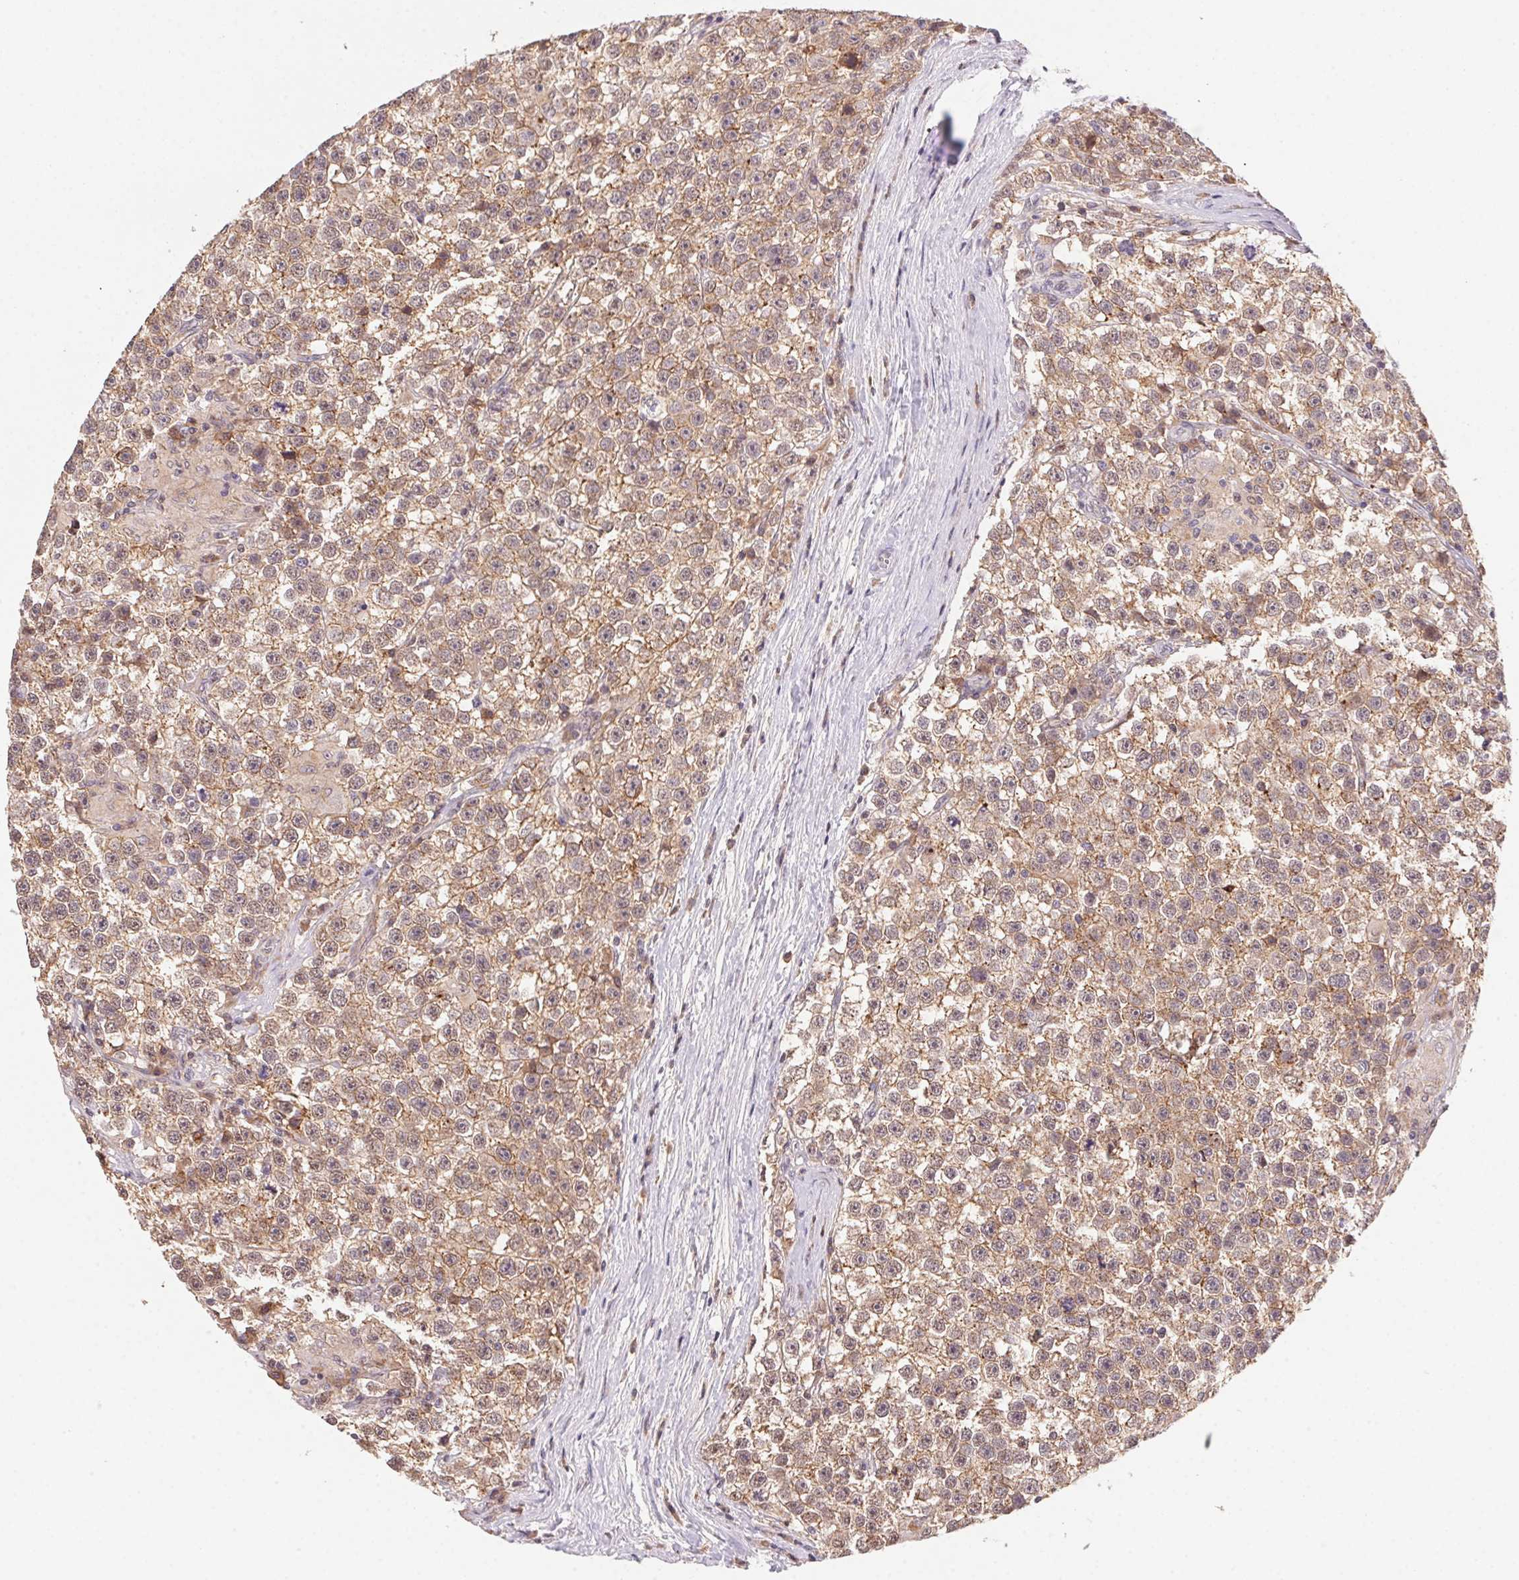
{"staining": {"intensity": "weak", "quantity": ">75%", "location": "cytoplasmic/membranous"}, "tissue": "testis cancer", "cell_type": "Tumor cells", "image_type": "cancer", "snomed": [{"axis": "morphology", "description": "Seminoma, NOS"}, {"axis": "topography", "description": "Testis"}], "caption": "DAB immunohistochemical staining of testis seminoma demonstrates weak cytoplasmic/membranous protein staining in approximately >75% of tumor cells. (DAB = brown stain, brightfield microscopy at high magnification).", "gene": "SLC52A2", "patient": {"sex": "male", "age": 31}}